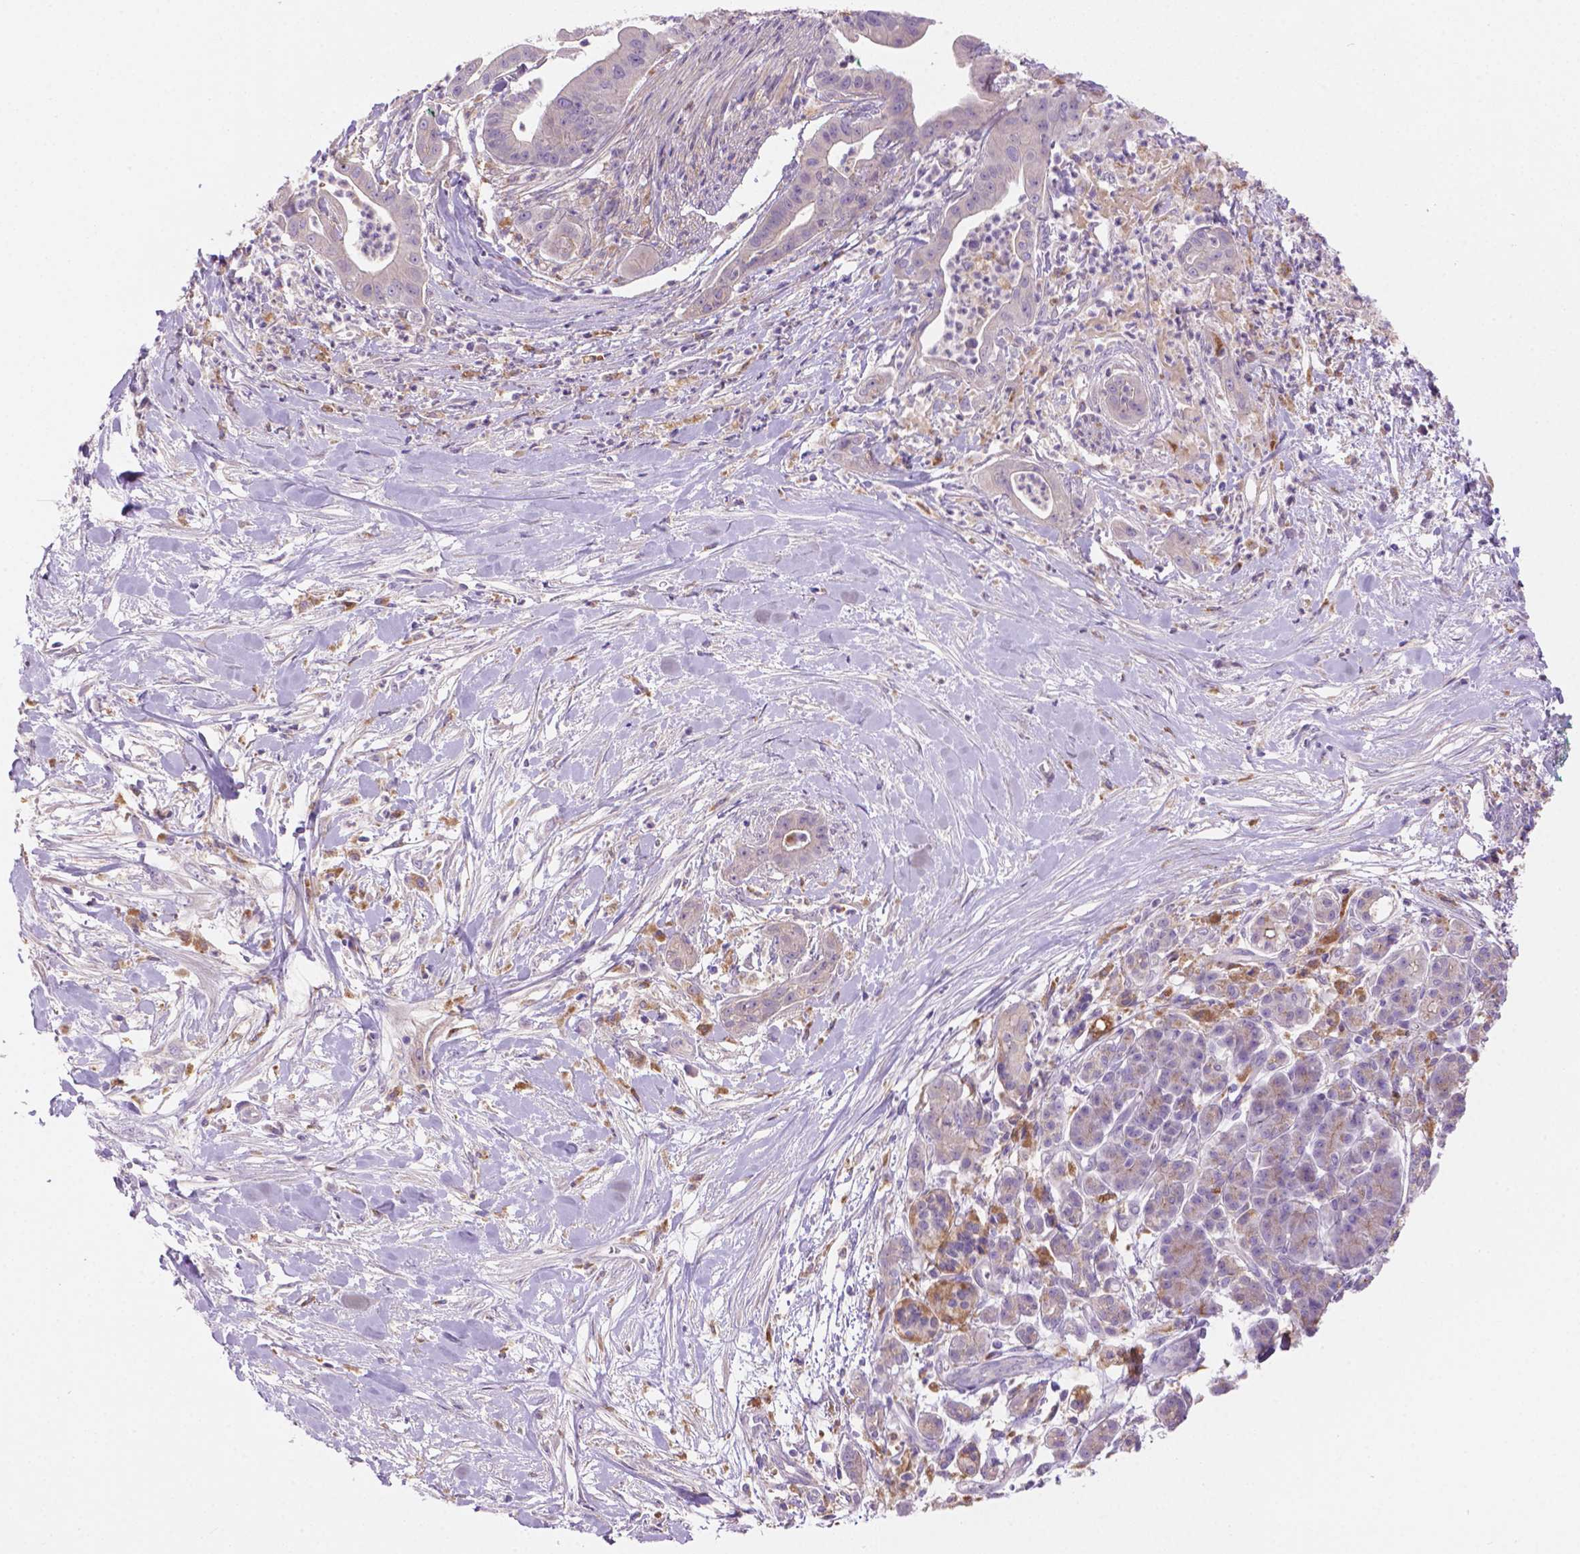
{"staining": {"intensity": "negative", "quantity": "none", "location": "none"}, "tissue": "pancreatic cancer", "cell_type": "Tumor cells", "image_type": "cancer", "snomed": [{"axis": "morphology", "description": "Normal tissue, NOS"}, {"axis": "morphology", "description": "Adenocarcinoma, NOS"}, {"axis": "topography", "description": "Lymph node"}, {"axis": "topography", "description": "Pancreas"}], "caption": "The immunohistochemistry (IHC) histopathology image has no significant positivity in tumor cells of pancreatic cancer tissue.", "gene": "CDH7", "patient": {"sex": "female", "age": 58}}